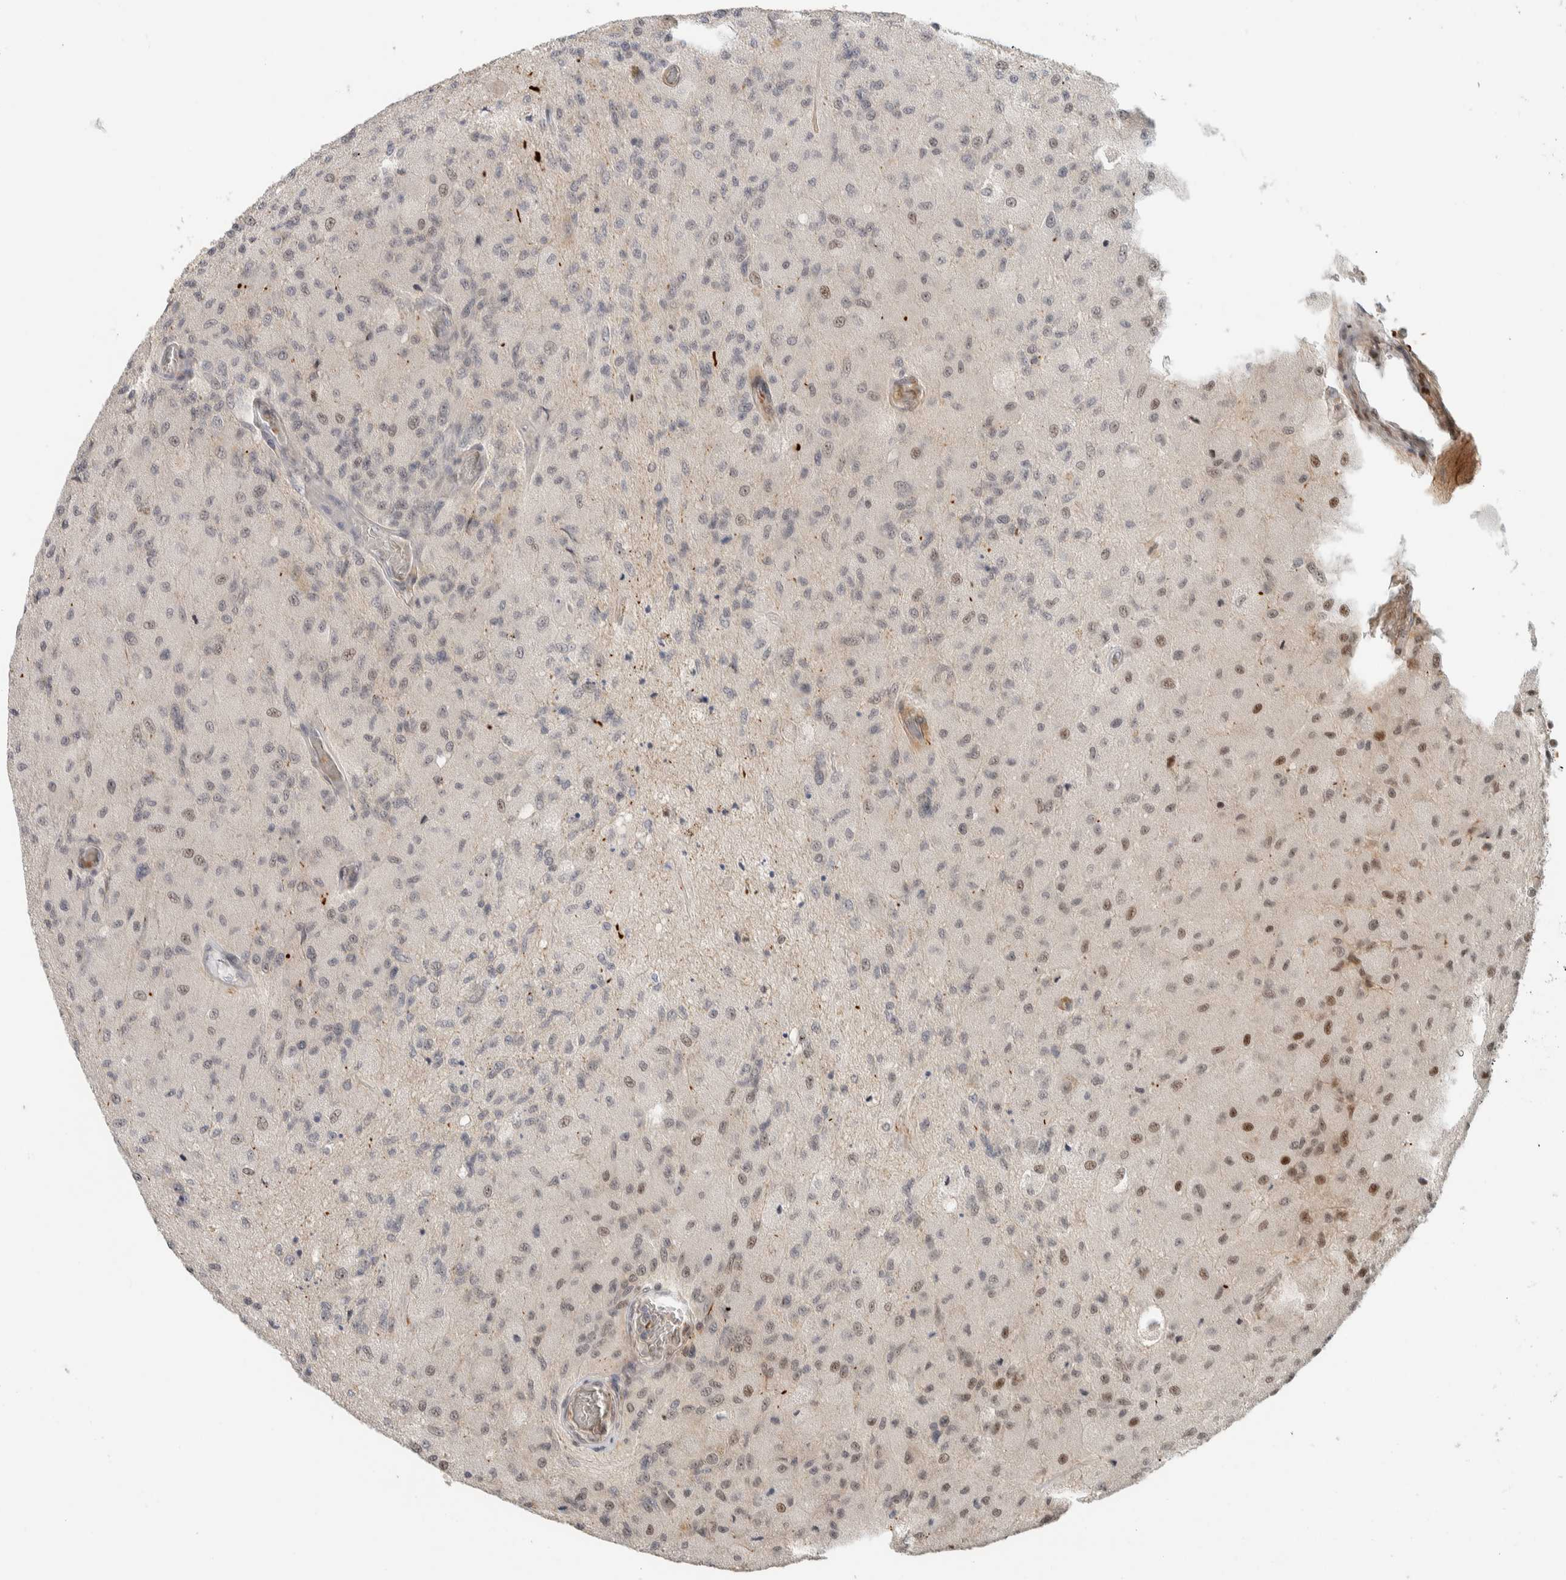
{"staining": {"intensity": "moderate", "quantity": "<25%", "location": "nuclear"}, "tissue": "glioma", "cell_type": "Tumor cells", "image_type": "cancer", "snomed": [{"axis": "morphology", "description": "Normal tissue, NOS"}, {"axis": "morphology", "description": "Glioma, malignant, High grade"}, {"axis": "topography", "description": "Cerebral cortex"}], "caption": "Immunohistochemistry histopathology image of neoplastic tissue: glioma stained using immunohistochemistry exhibits low levels of moderate protein expression localized specifically in the nuclear of tumor cells, appearing as a nuclear brown color.", "gene": "ZBTB2", "patient": {"sex": "male", "age": 77}}